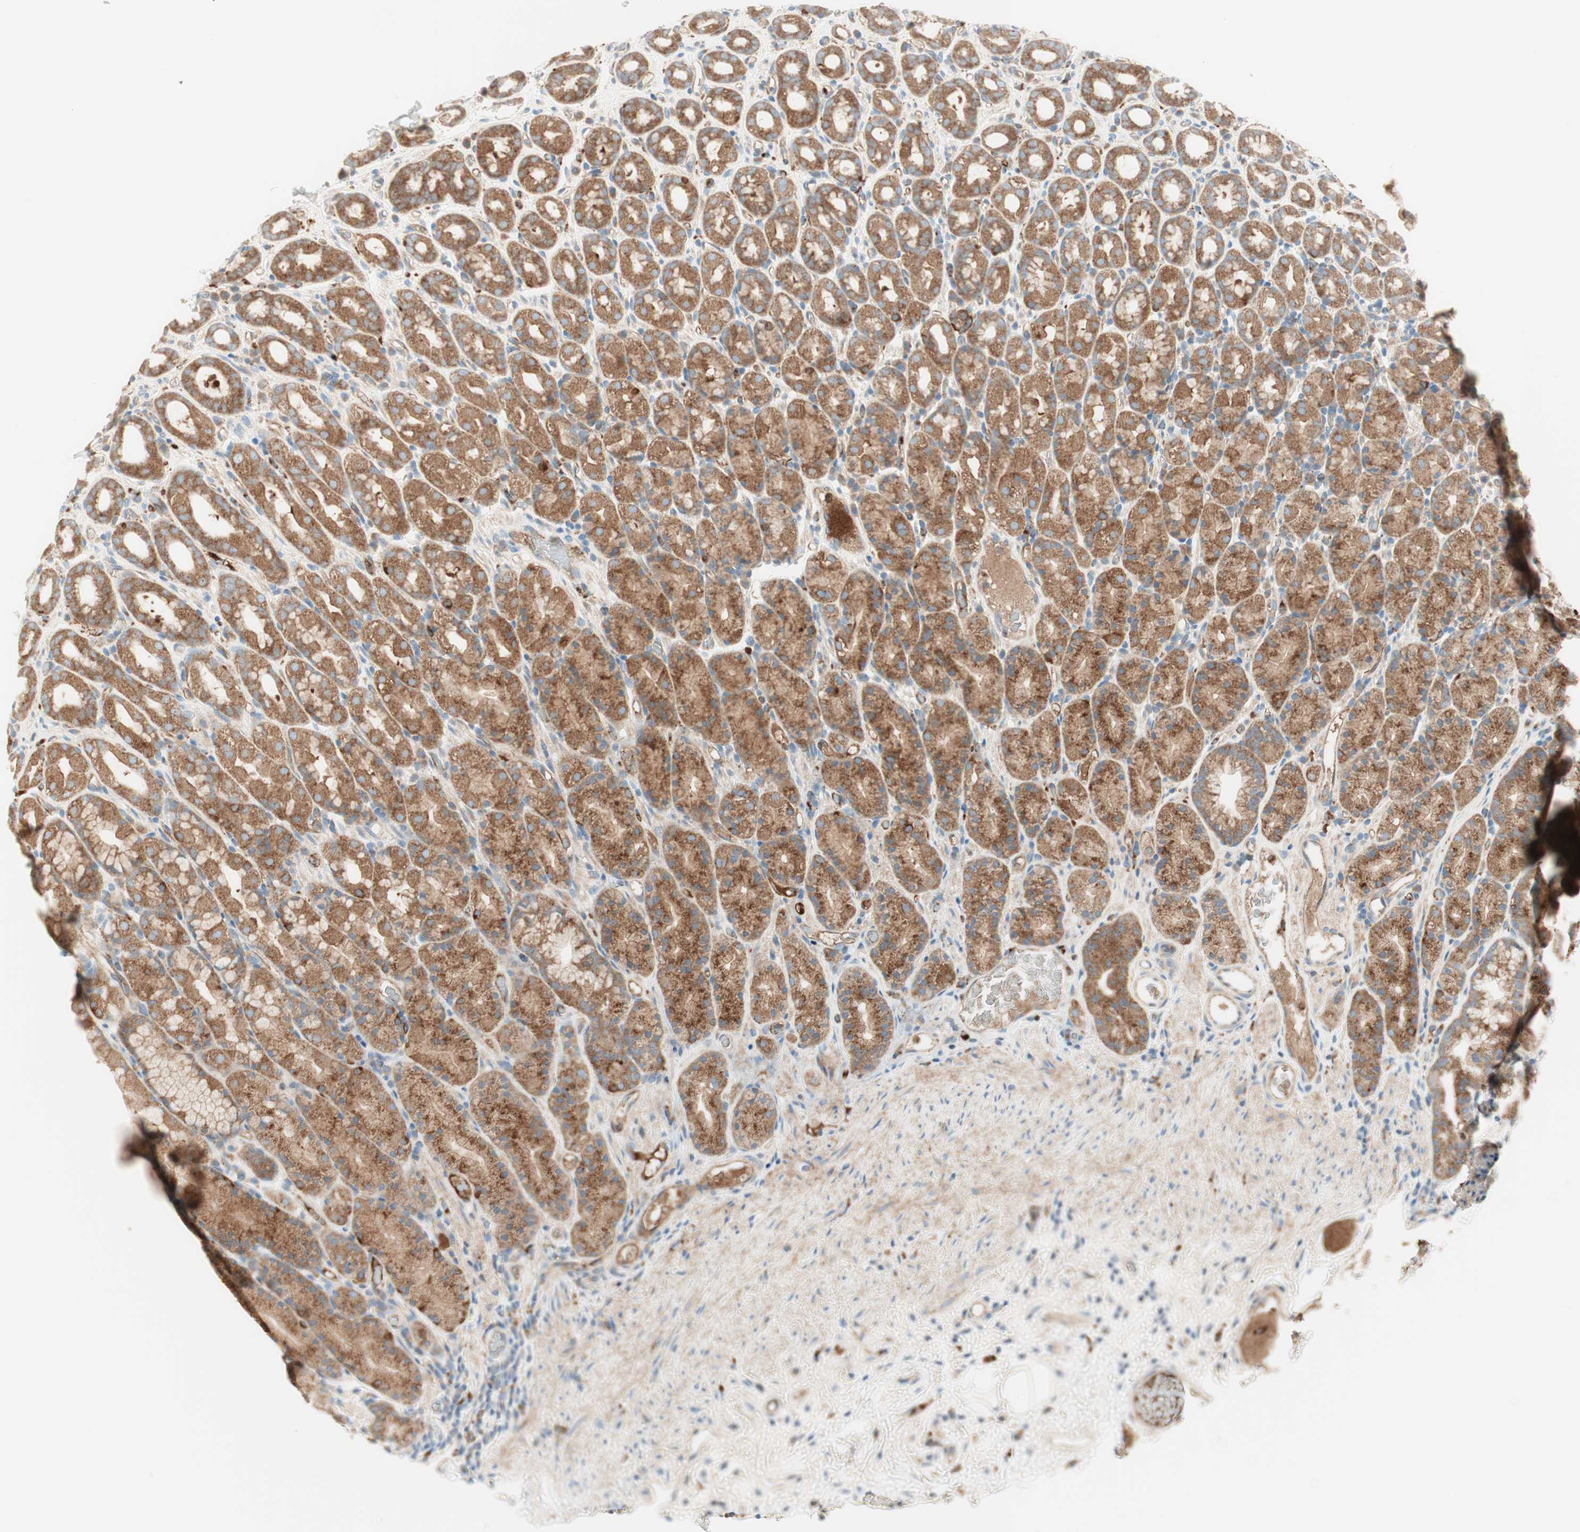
{"staining": {"intensity": "moderate", "quantity": ">75%", "location": "cytoplasmic/membranous"}, "tissue": "stomach", "cell_type": "Glandular cells", "image_type": "normal", "snomed": [{"axis": "morphology", "description": "Normal tissue, NOS"}, {"axis": "topography", "description": "Stomach, upper"}], "caption": "Glandular cells show medium levels of moderate cytoplasmic/membranous expression in about >75% of cells in benign human stomach.", "gene": "ATP6V1G1", "patient": {"sex": "male", "age": 68}}